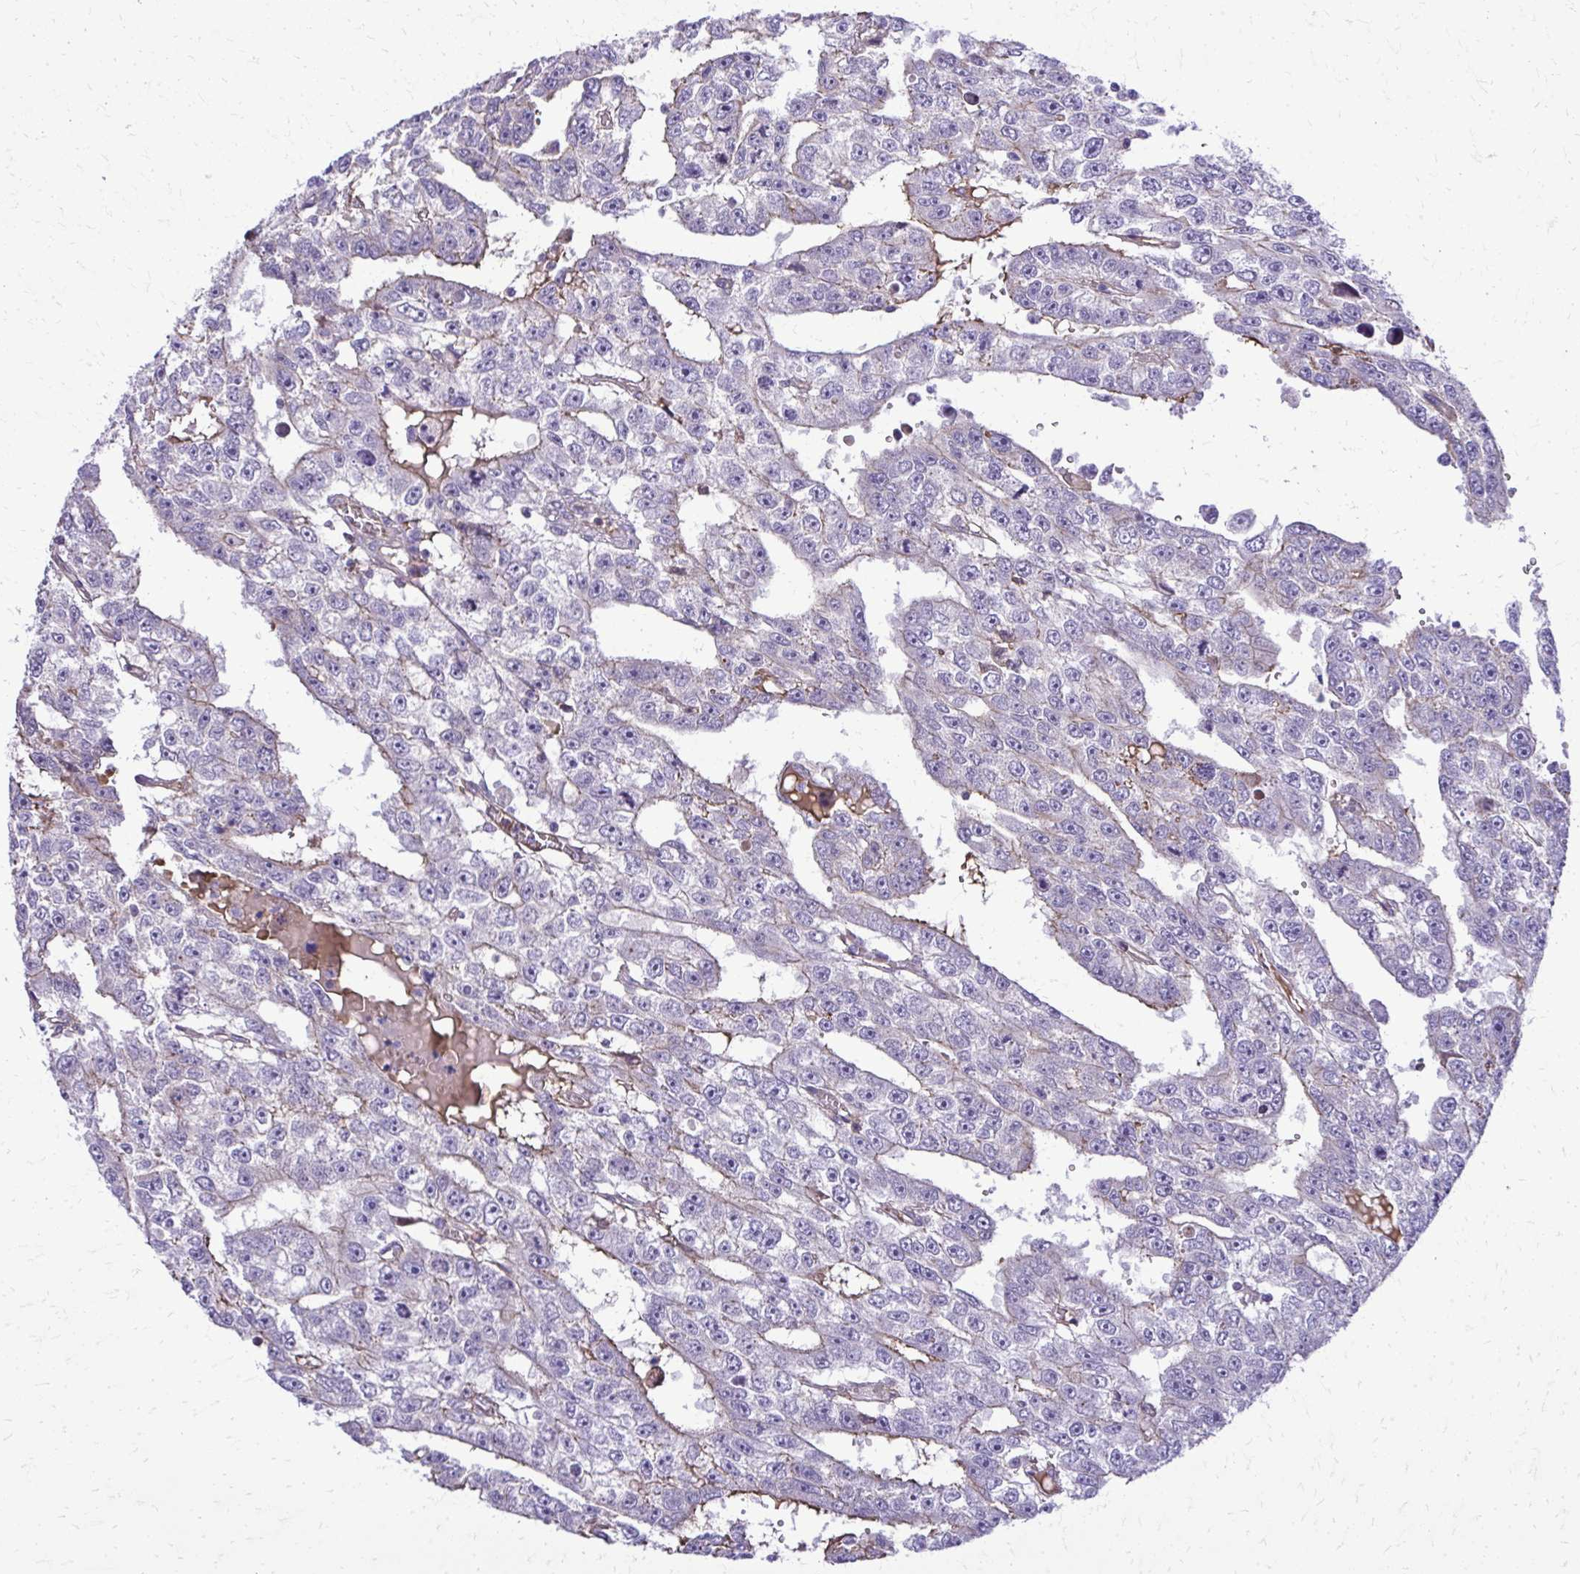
{"staining": {"intensity": "weak", "quantity": "<25%", "location": "cytoplasmic/membranous"}, "tissue": "testis cancer", "cell_type": "Tumor cells", "image_type": "cancer", "snomed": [{"axis": "morphology", "description": "Carcinoma, Embryonal, NOS"}, {"axis": "topography", "description": "Testis"}], "caption": "Immunohistochemical staining of human testis cancer reveals no significant staining in tumor cells.", "gene": "RUNDC3B", "patient": {"sex": "male", "age": 20}}